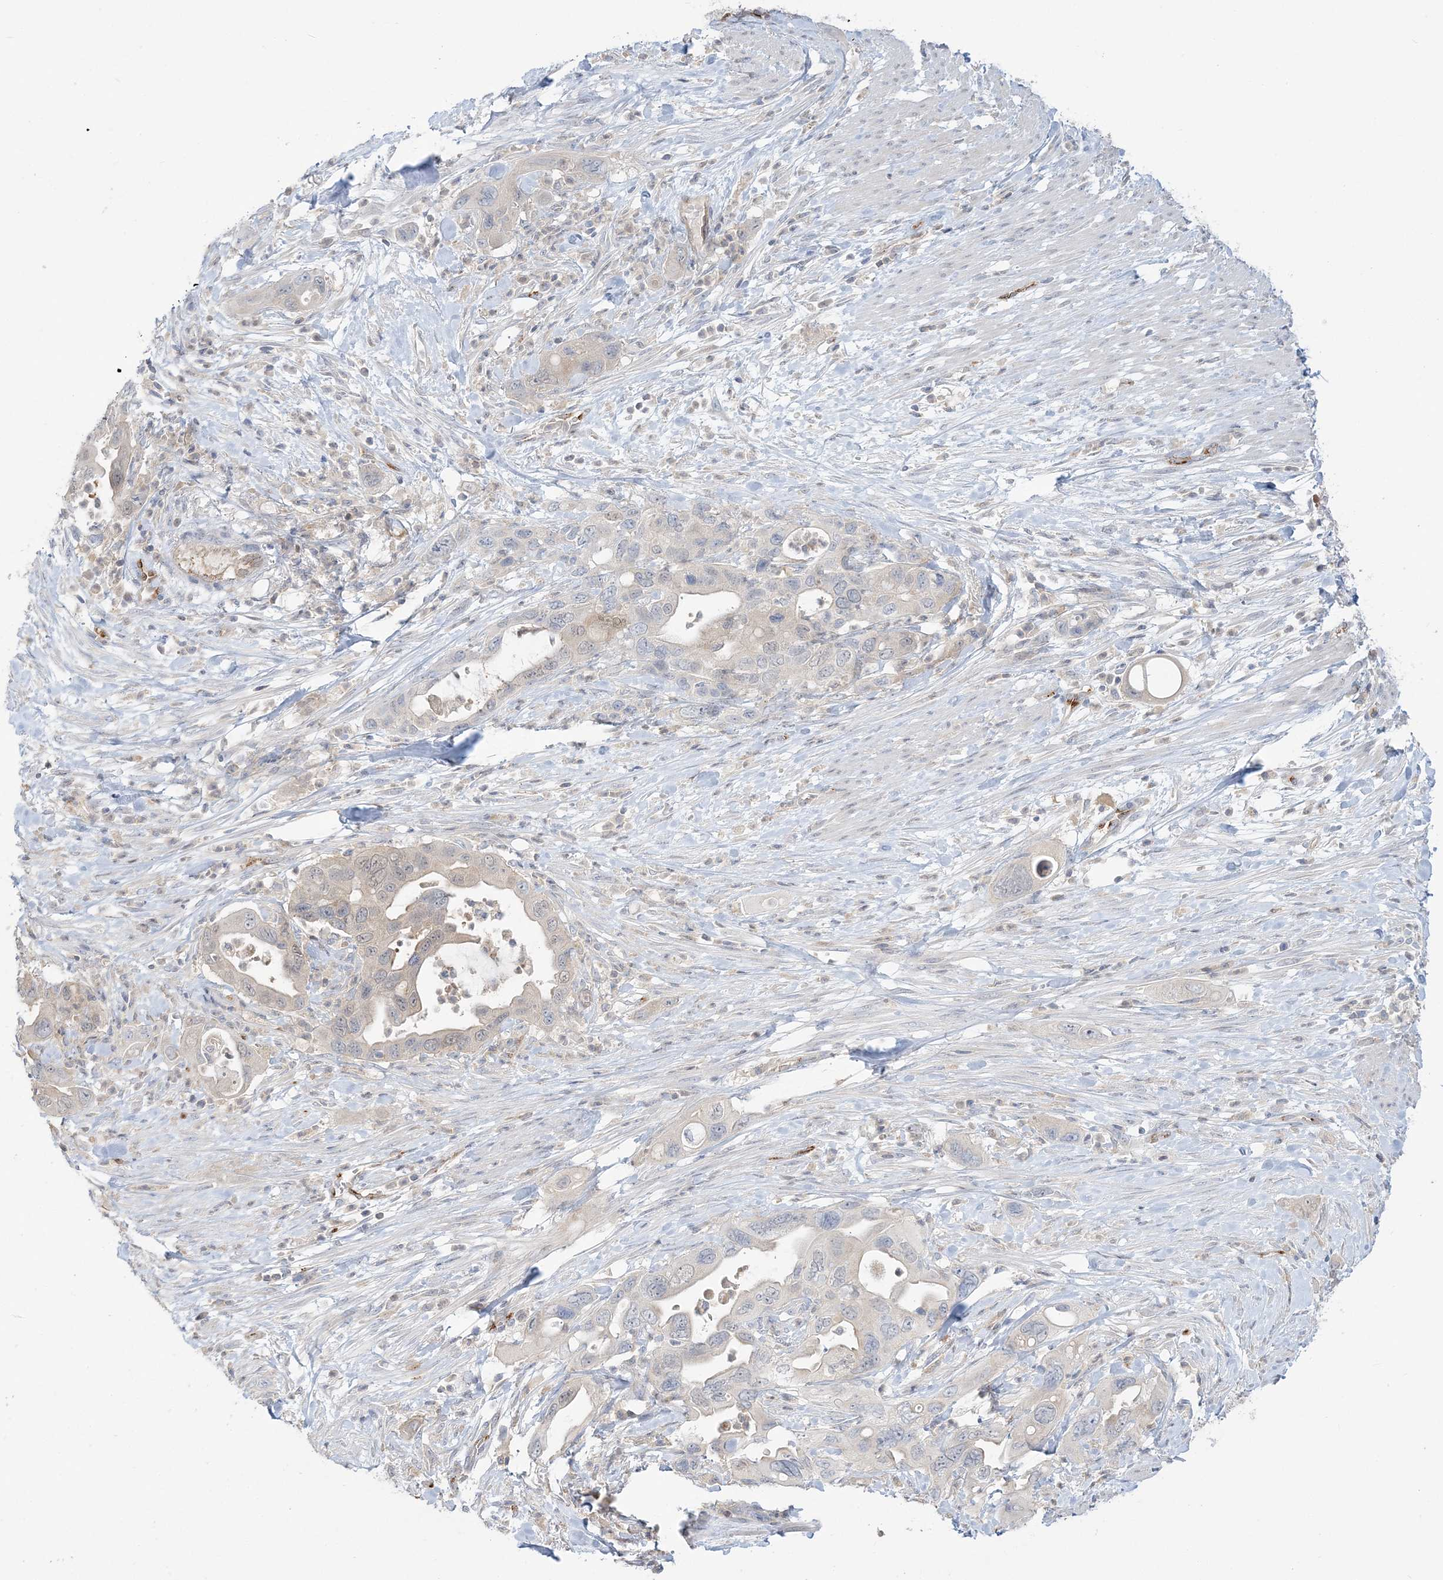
{"staining": {"intensity": "weak", "quantity": "<25%", "location": "cytoplasmic/membranous"}, "tissue": "pancreatic cancer", "cell_type": "Tumor cells", "image_type": "cancer", "snomed": [{"axis": "morphology", "description": "Adenocarcinoma, NOS"}, {"axis": "topography", "description": "Pancreas"}], "caption": "This is a histopathology image of immunohistochemistry staining of pancreatic cancer, which shows no expression in tumor cells.", "gene": "INPP1", "patient": {"sex": "female", "age": 71}}